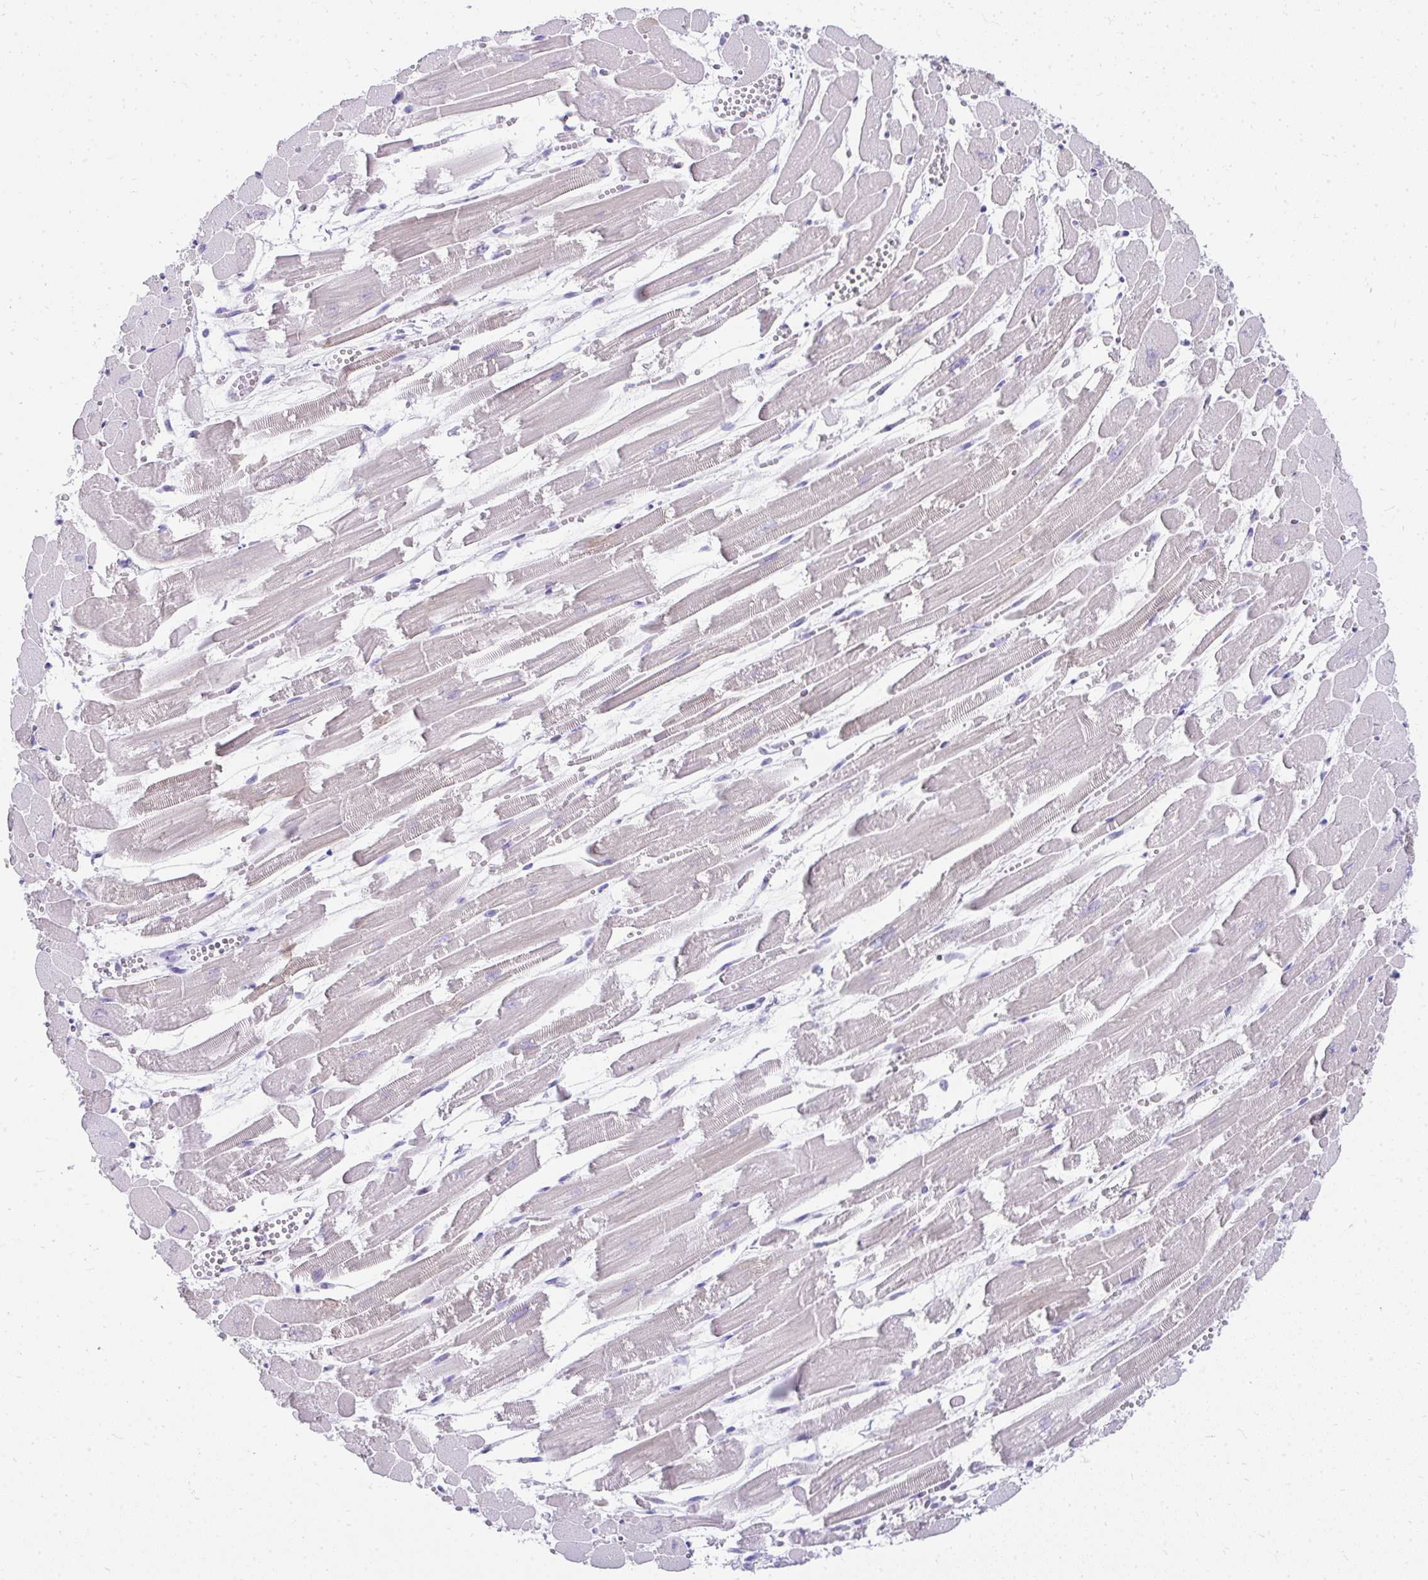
{"staining": {"intensity": "weak", "quantity": "25%-75%", "location": "cytoplasmic/membranous"}, "tissue": "heart muscle", "cell_type": "Cardiomyocytes", "image_type": "normal", "snomed": [{"axis": "morphology", "description": "Normal tissue, NOS"}, {"axis": "topography", "description": "Heart"}], "caption": "This histopathology image demonstrates immunohistochemistry (IHC) staining of normal human heart muscle, with low weak cytoplasmic/membranous positivity in approximately 25%-75% of cardiomyocytes.", "gene": "TNNT1", "patient": {"sex": "female", "age": 52}}